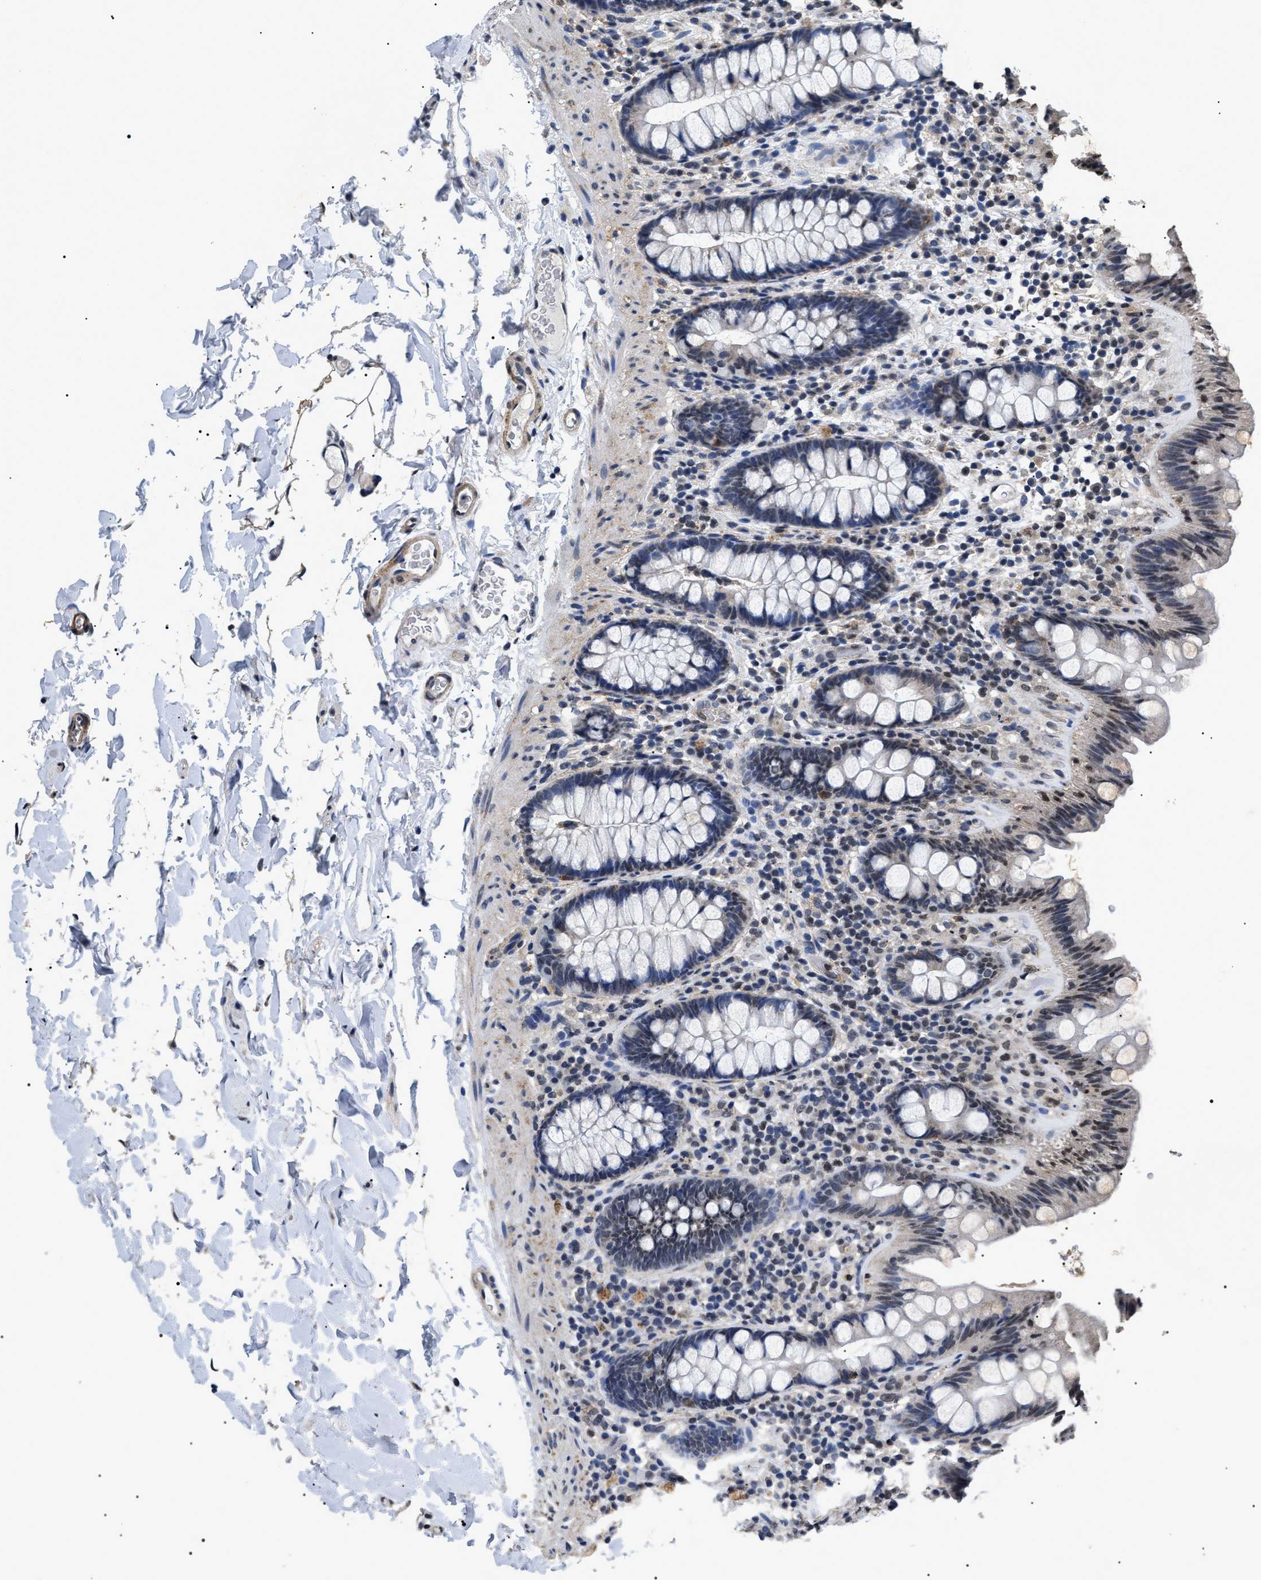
{"staining": {"intensity": "negative", "quantity": "none", "location": "none"}, "tissue": "colon", "cell_type": "Endothelial cells", "image_type": "normal", "snomed": [{"axis": "morphology", "description": "Normal tissue, NOS"}, {"axis": "topography", "description": "Colon"}], "caption": "This is a image of immunohistochemistry staining of unremarkable colon, which shows no positivity in endothelial cells. Nuclei are stained in blue.", "gene": "ANP32E", "patient": {"sex": "female", "age": 80}}